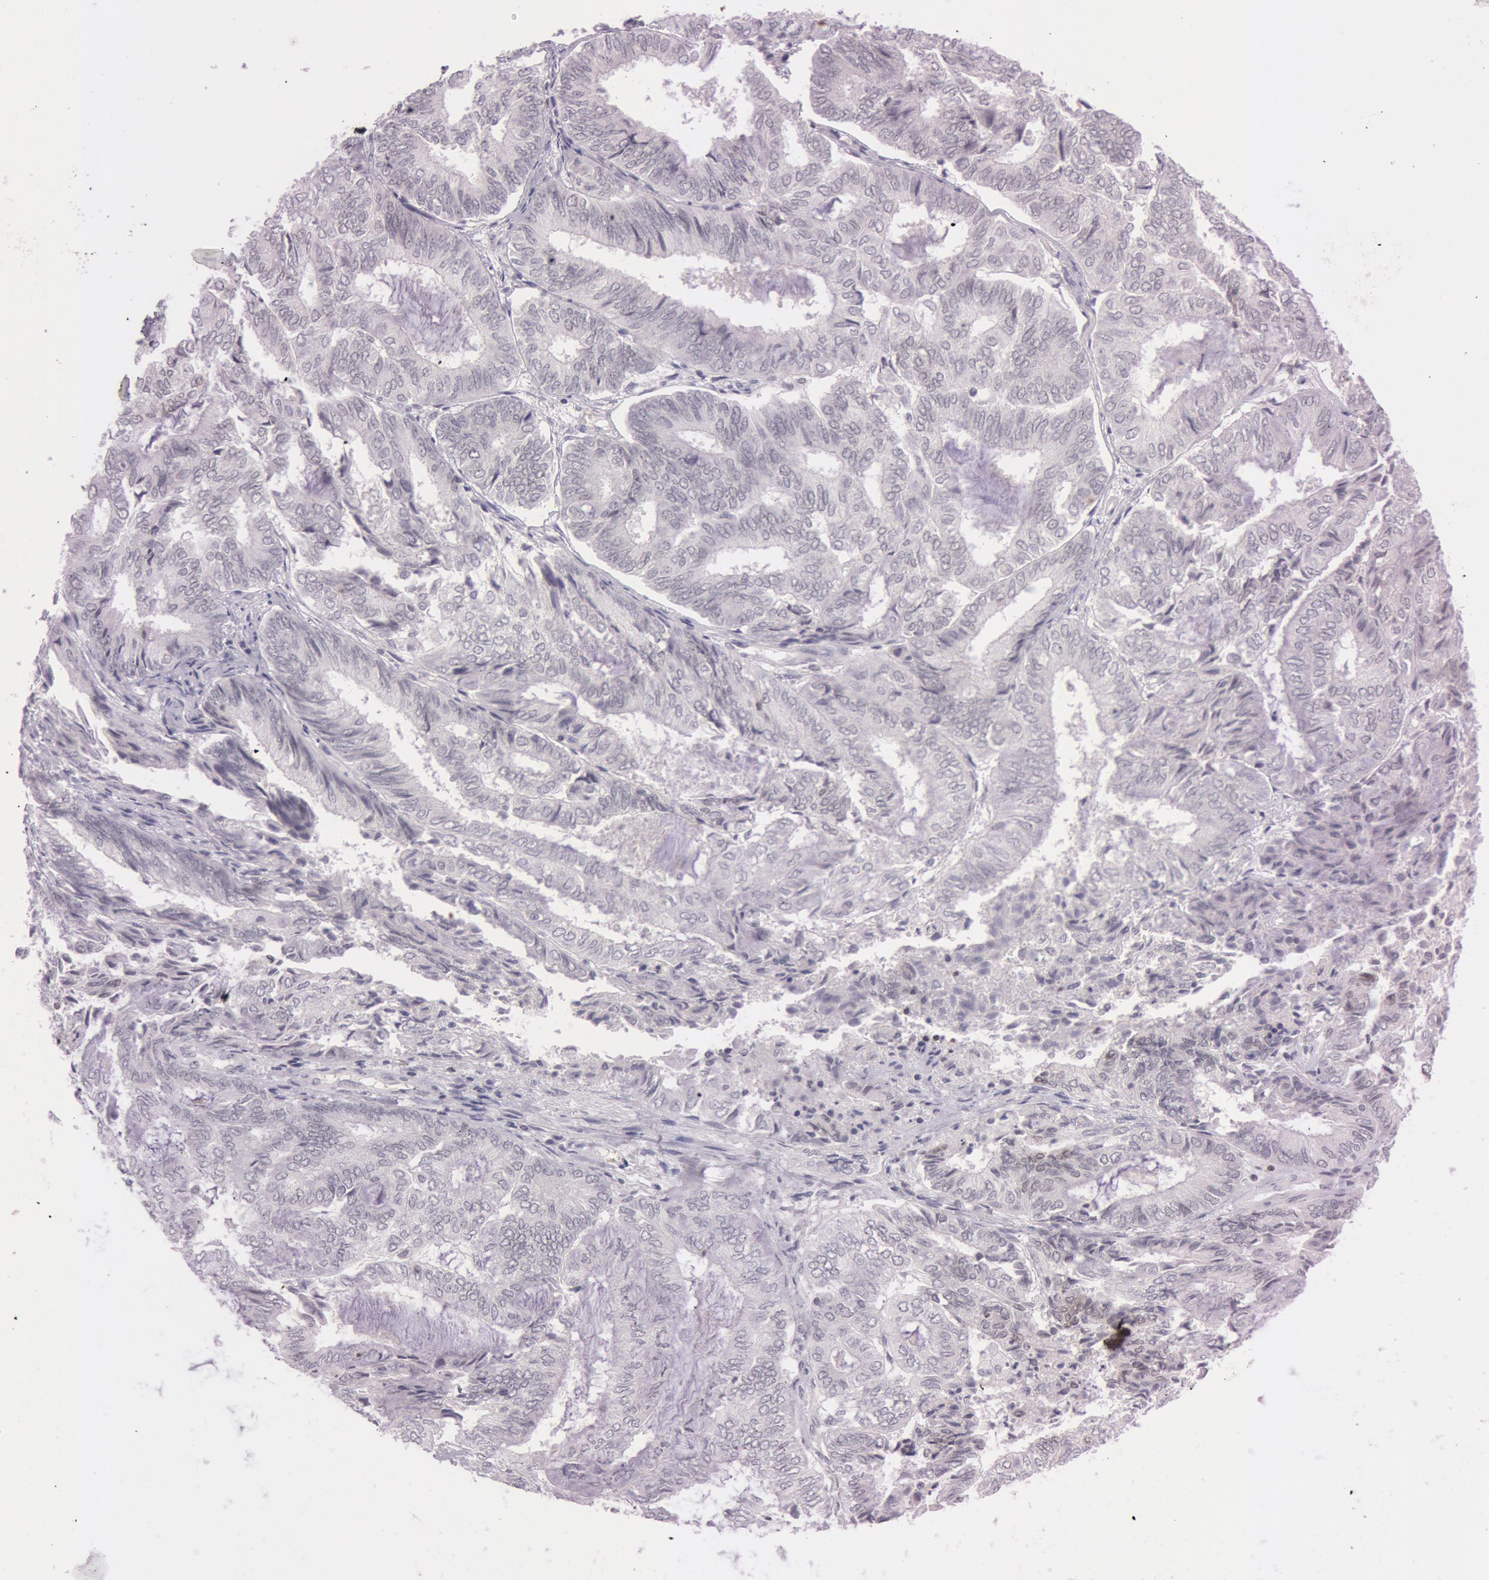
{"staining": {"intensity": "negative", "quantity": "none", "location": "none"}, "tissue": "endometrial cancer", "cell_type": "Tumor cells", "image_type": "cancer", "snomed": [{"axis": "morphology", "description": "Adenocarcinoma, NOS"}, {"axis": "topography", "description": "Endometrium"}], "caption": "A photomicrograph of adenocarcinoma (endometrial) stained for a protein shows no brown staining in tumor cells.", "gene": "FBL", "patient": {"sex": "female", "age": 59}}